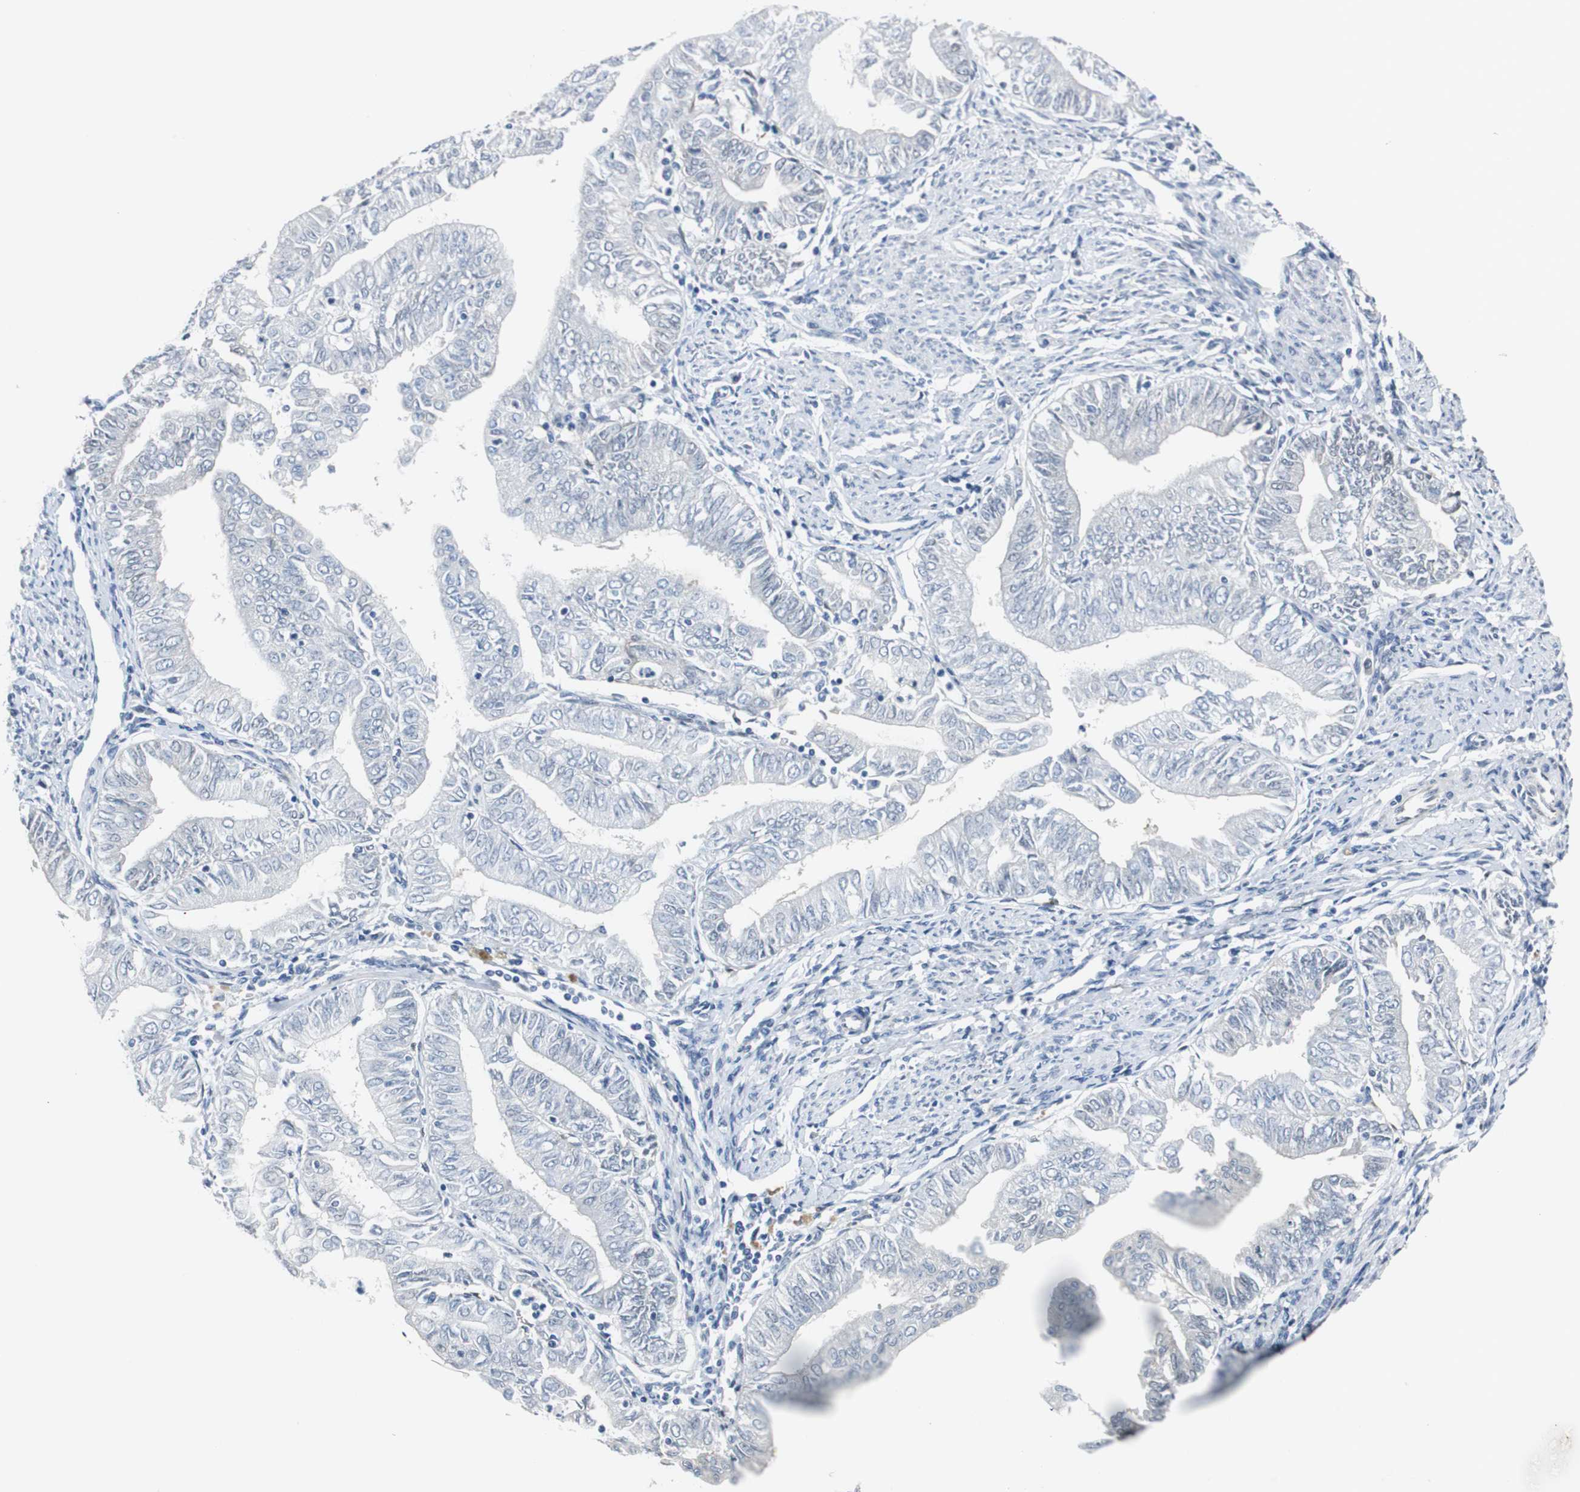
{"staining": {"intensity": "negative", "quantity": "none", "location": "none"}, "tissue": "endometrial cancer", "cell_type": "Tumor cells", "image_type": "cancer", "snomed": [{"axis": "morphology", "description": "Adenocarcinoma, NOS"}, {"axis": "topography", "description": "Endometrium"}], "caption": "Histopathology image shows no significant protein expression in tumor cells of endometrial cancer. Nuclei are stained in blue.", "gene": "FHL2", "patient": {"sex": "female", "age": 66}}